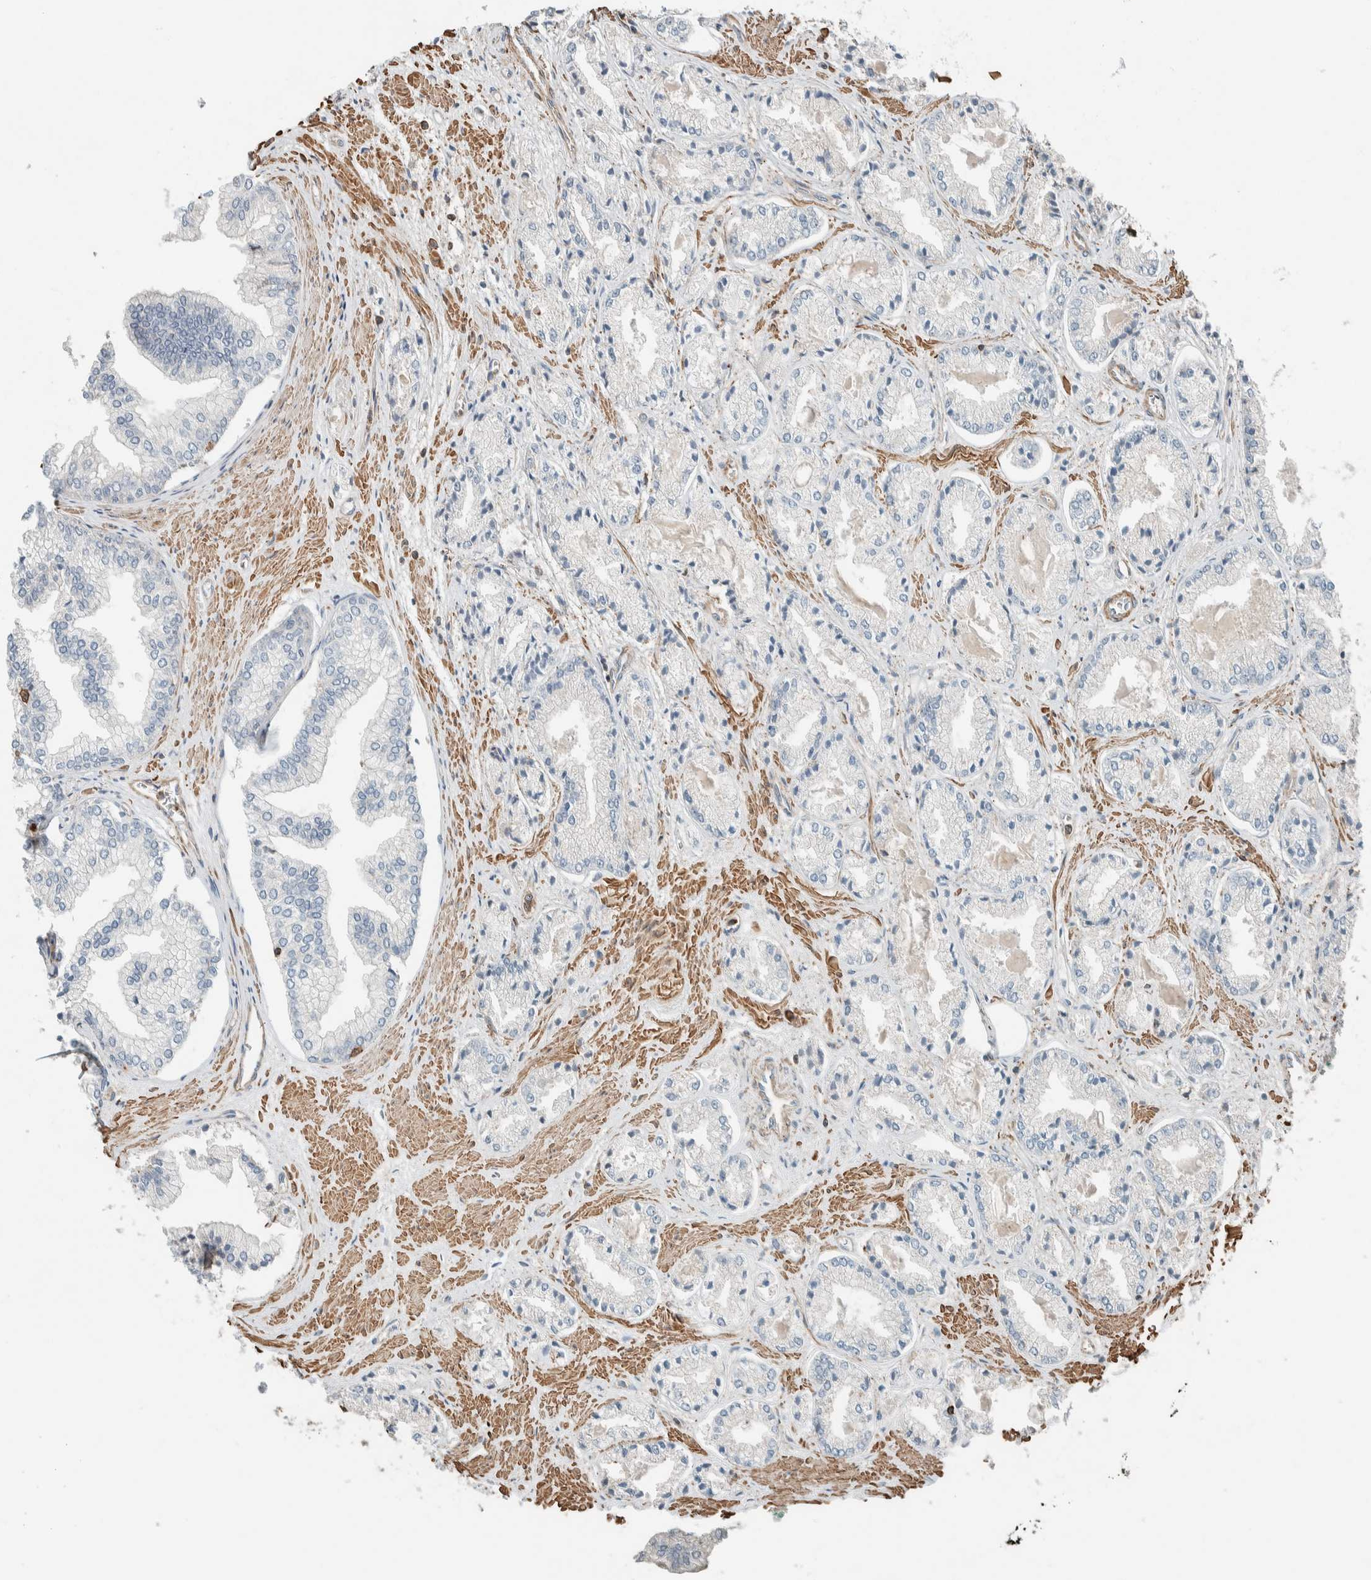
{"staining": {"intensity": "negative", "quantity": "none", "location": "none"}, "tissue": "prostate cancer", "cell_type": "Tumor cells", "image_type": "cancer", "snomed": [{"axis": "morphology", "description": "Adenocarcinoma, Low grade"}, {"axis": "topography", "description": "Prostate"}], "caption": "High power microscopy photomicrograph of an immunohistochemistry histopathology image of prostate cancer, revealing no significant staining in tumor cells.", "gene": "CTBP2", "patient": {"sex": "male", "age": 52}}